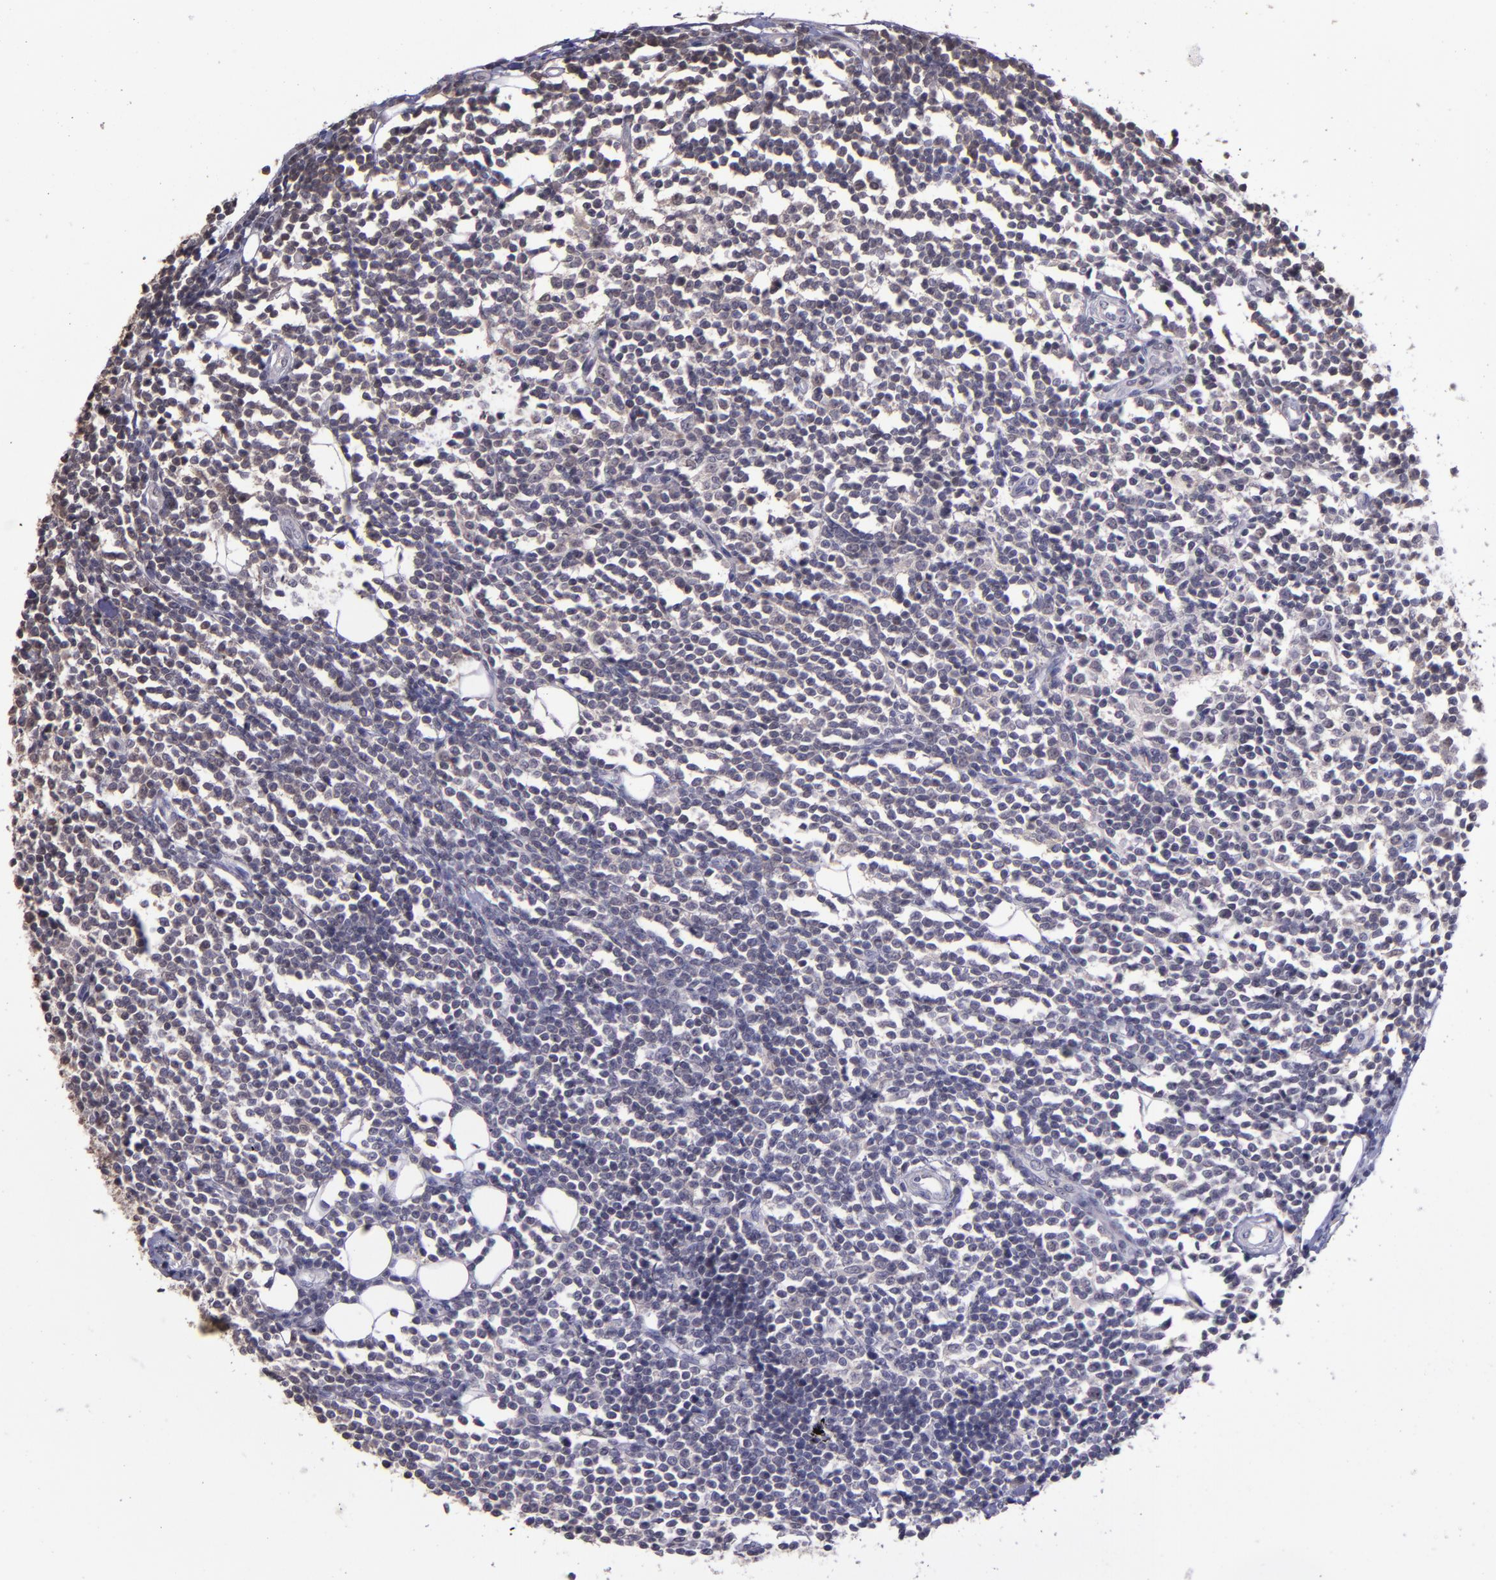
{"staining": {"intensity": "negative", "quantity": "none", "location": "none"}, "tissue": "lymphoma", "cell_type": "Tumor cells", "image_type": "cancer", "snomed": [{"axis": "morphology", "description": "Malignant lymphoma, non-Hodgkin's type, Low grade"}, {"axis": "topography", "description": "Soft tissue"}], "caption": "The micrograph displays no significant positivity in tumor cells of low-grade malignant lymphoma, non-Hodgkin's type. (DAB (3,3'-diaminobenzidine) immunohistochemistry (IHC), high magnification).", "gene": "SERPINF2", "patient": {"sex": "male", "age": 92}}